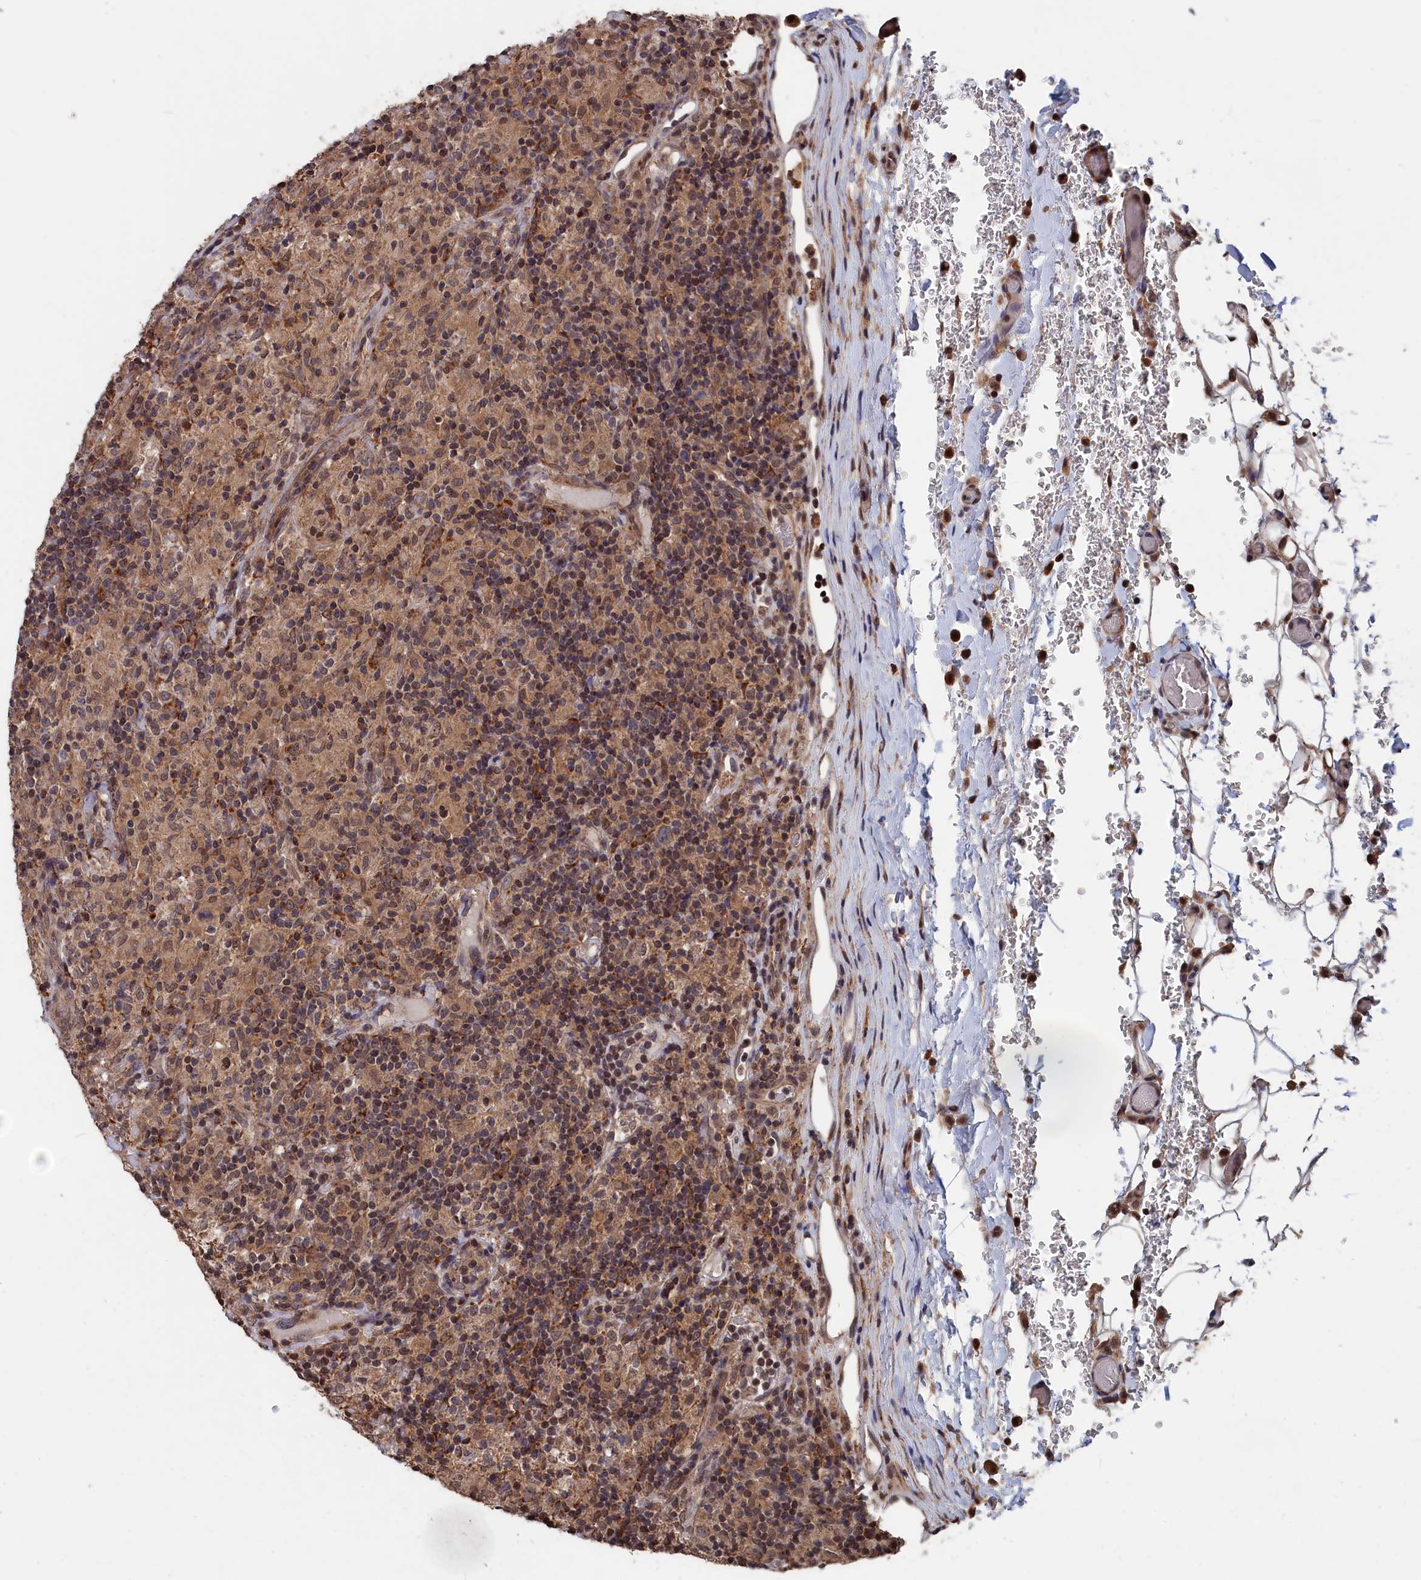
{"staining": {"intensity": "moderate", "quantity": ">75%", "location": "cytoplasmic/membranous"}, "tissue": "lymphoma", "cell_type": "Tumor cells", "image_type": "cancer", "snomed": [{"axis": "morphology", "description": "Hodgkin's disease, NOS"}, {"axis": "topography", "description": "Lymph node"}], "caption": "Immunohistochemical staining of Hodgkin's disease exhibits medium levels of moderate cytoplasmic/membranous protein positivity in about >75% of tumor cells. Ihc stains the protein in brown and the nuclei are stained blue.", "gene": "PDE12", "patient": {"sex": "male", "age": 70}}